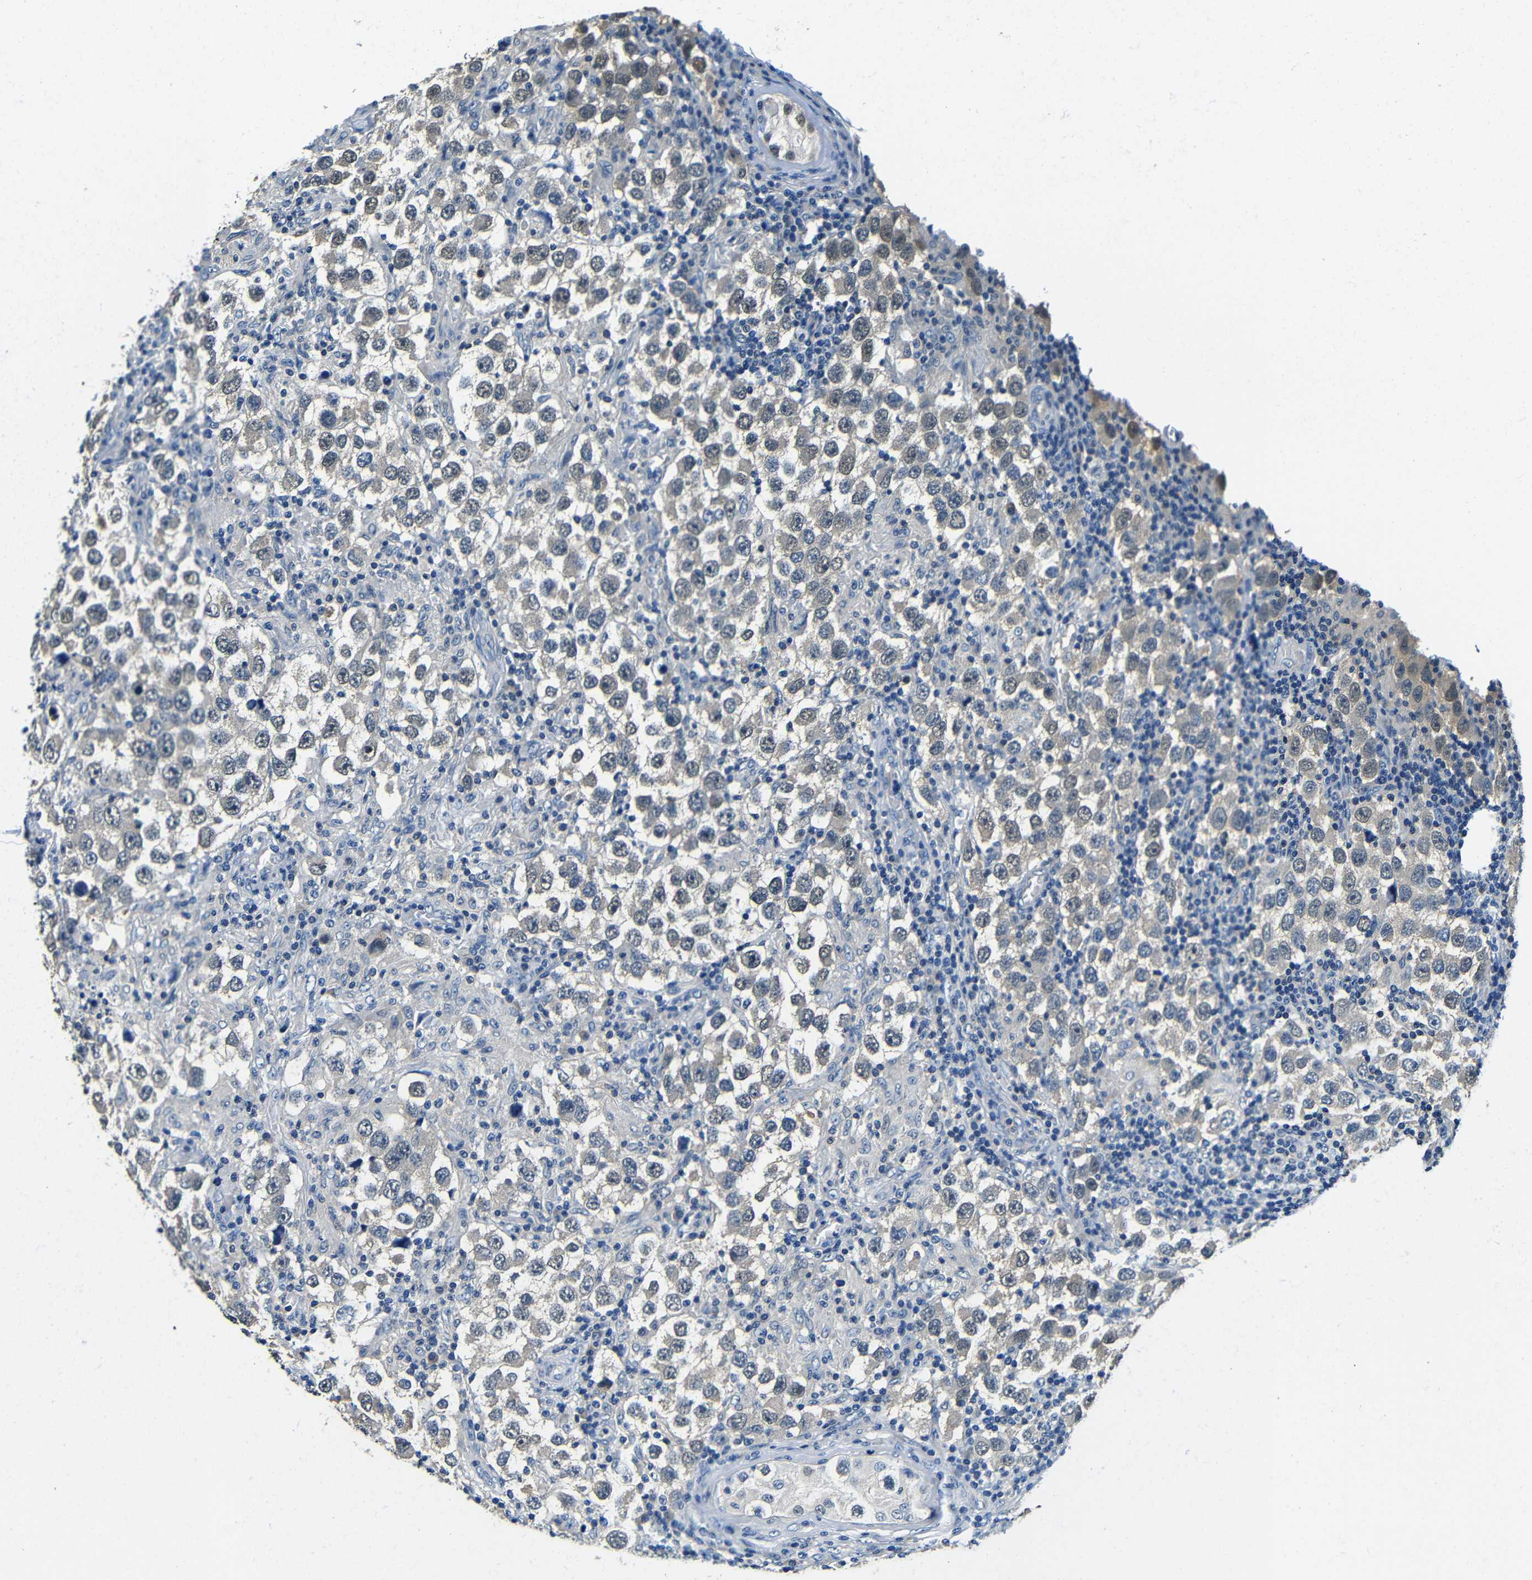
{"staining": {"intensity": "weak", "quantity": "<25%", "location": "nuclear"}, "tissue": "testis cancer", "cell_type": "Tumor cells", "image_type": "cancer", "snomed": [{"axis": "morphology", "description": "Carcinoma, Embryonal, NOS"}, {"axis": "topography", "description": "Testis"}], "caption": "Tumor cells show no significant expression in testis embryonal carcinoma.", "gene": "ADAP1", "patient": {"sex": "male", "age": 21}}